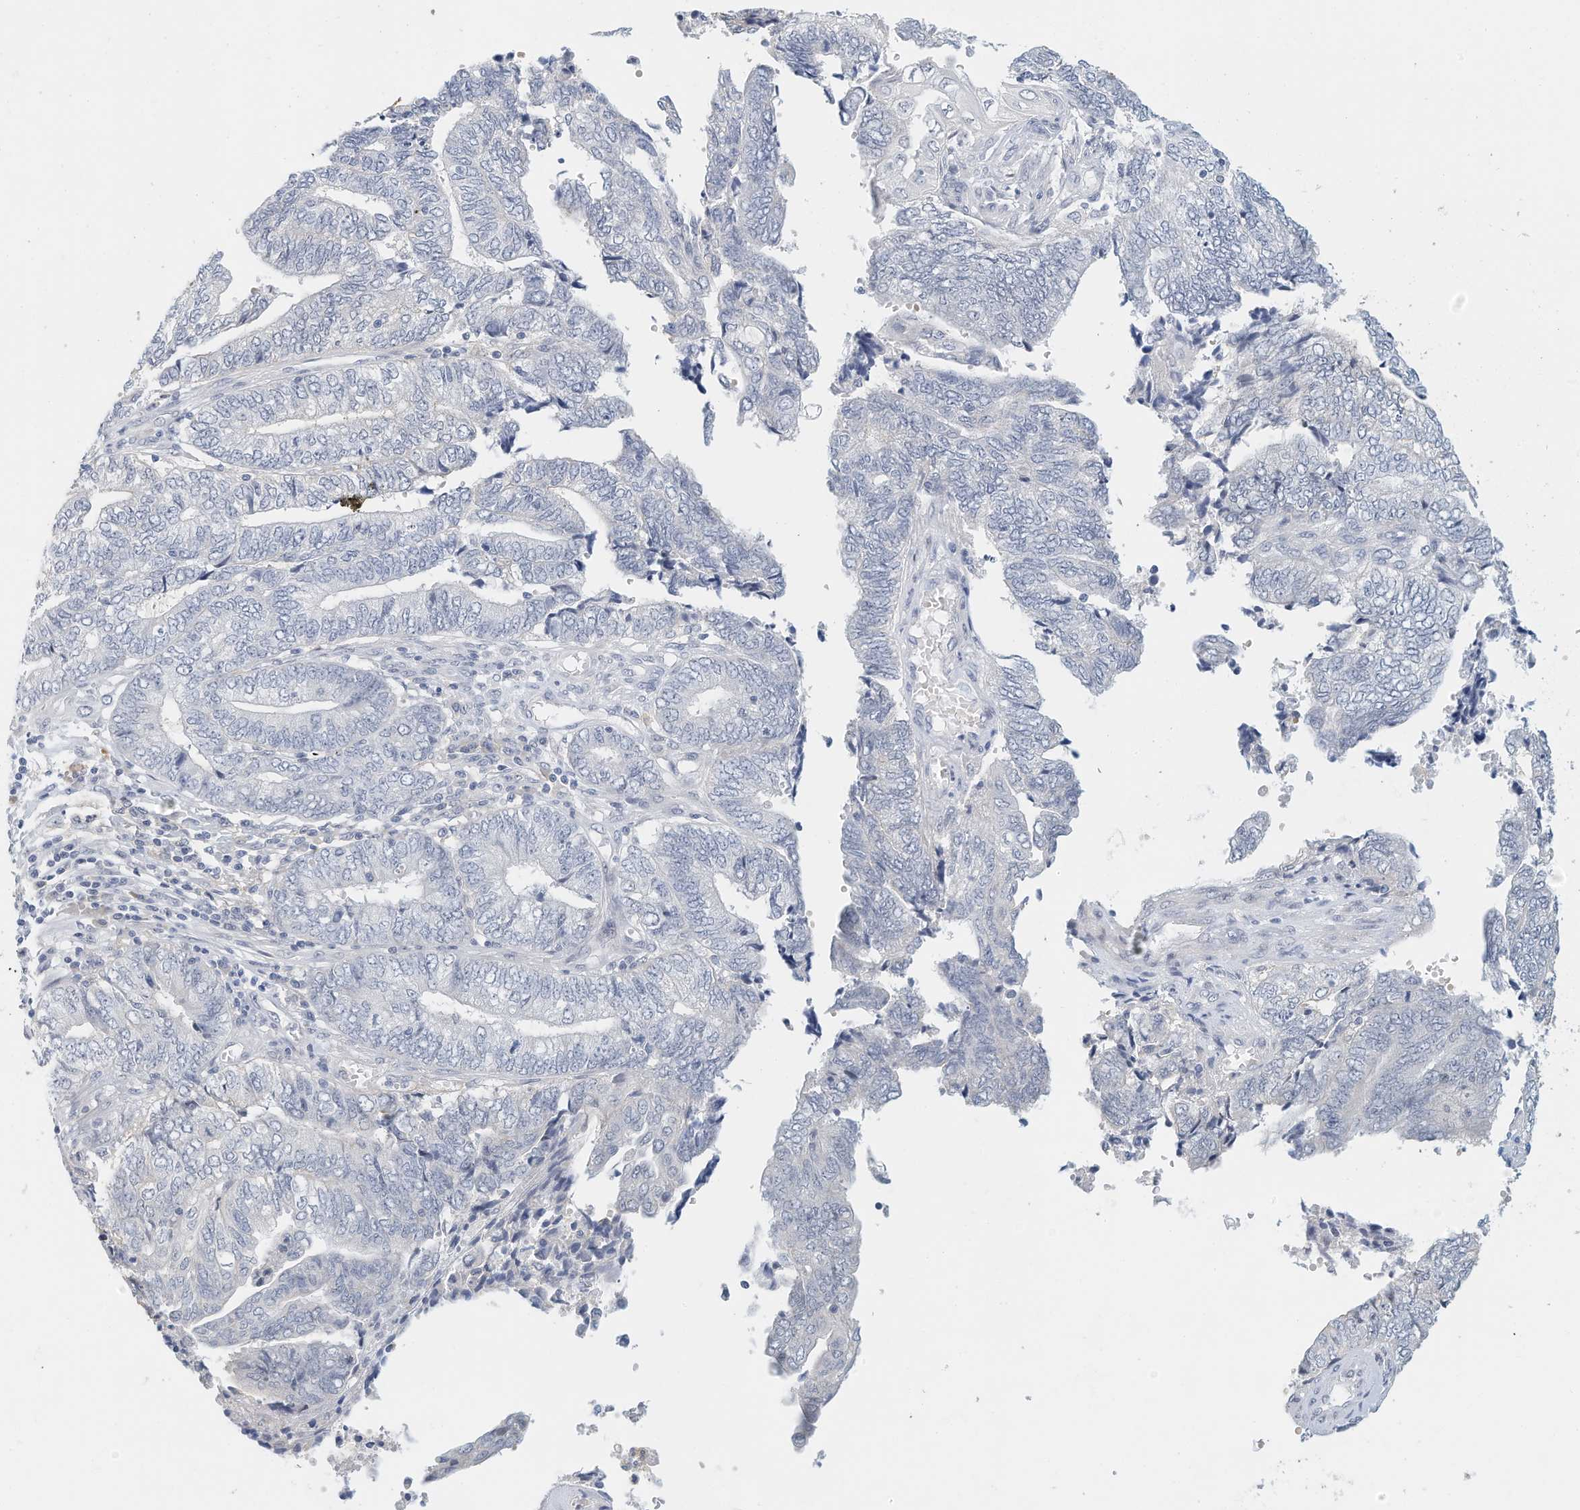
{"staining": {"intensity": "negative", "quantity": "none", "location": "none"}, "tissue": "endometrial cancer", "cell_type": "Tumor cells", "image_type": "cancer", "snomed": [{"axis": "morphology", "description": "Adenocarcinoma, NOS"}, {"axis": "topography", "description": "Uterus"}, {"axis": "topography", "description": "Endometrium"}], "caption": "Immunohistochemical staining of endometrial cancer (adenocarcinoma) demonstrates no significant positivity in tumor cells. The staining was performed using DAB (3,3'-diaminobenzidine) to visualize the protein expression in brown, while the nuclei were stained in blue with hematoxylin (Magnification: 20x).", "gene": "MICAL1", "patient": {"sex": "female", "age": 70}}